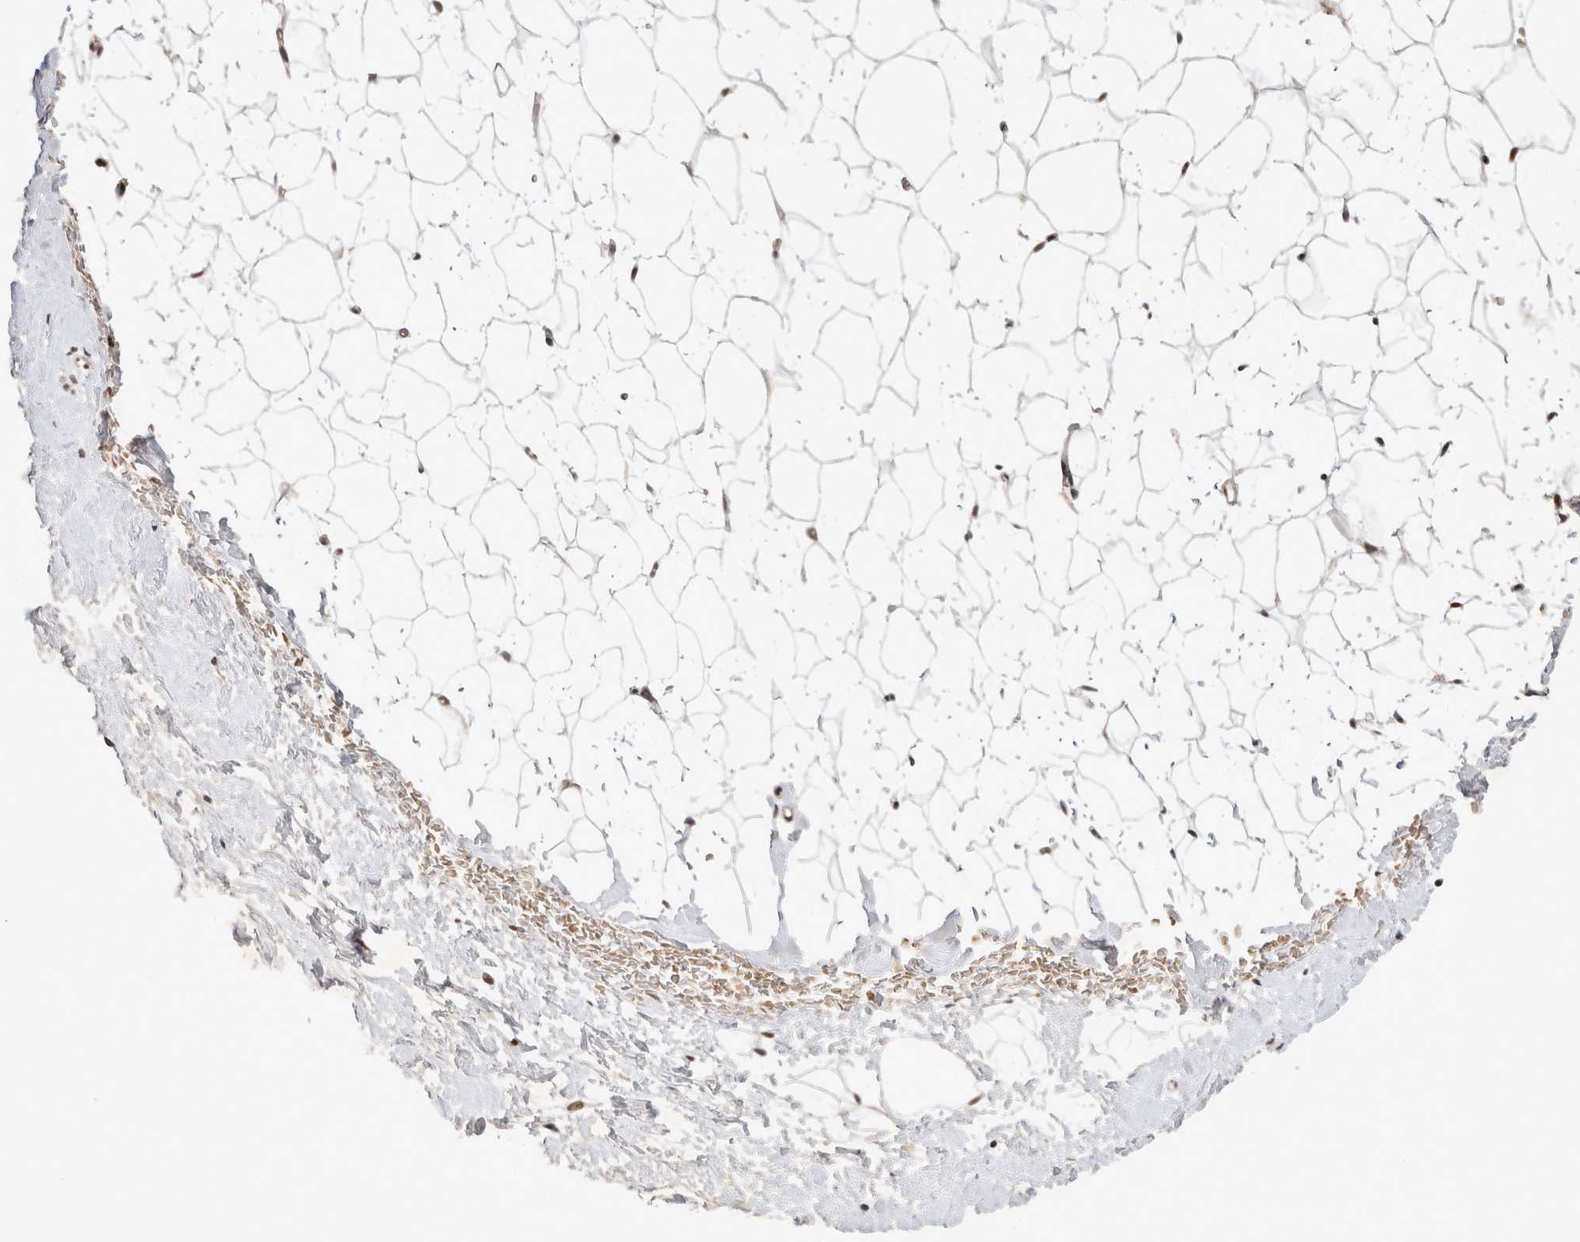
{"staining": {"intensity": "strong", "quantity": "25%-75%", "location": "nuclear"}, "tissue": "breast", "cell_type": "Adipocytes", "image_type": "normal", "snomed": [{"axis": "morphology", "description": "Normal tissue, NOS"}, {"axis": "topography", "description": "Breast"}], "caption": "IHC of benign human breast reveals high levels of strong nuclear positivity in approximately 25%-75% of adipocytes. The staining was performed using DAB (3,3'-diaminobenzidine), with brown indicating positive protein expression. Nuclei are stained blue with hematoxylin.", "gene": "HESX1", "patient": {"sex": "female", "age": 23}}